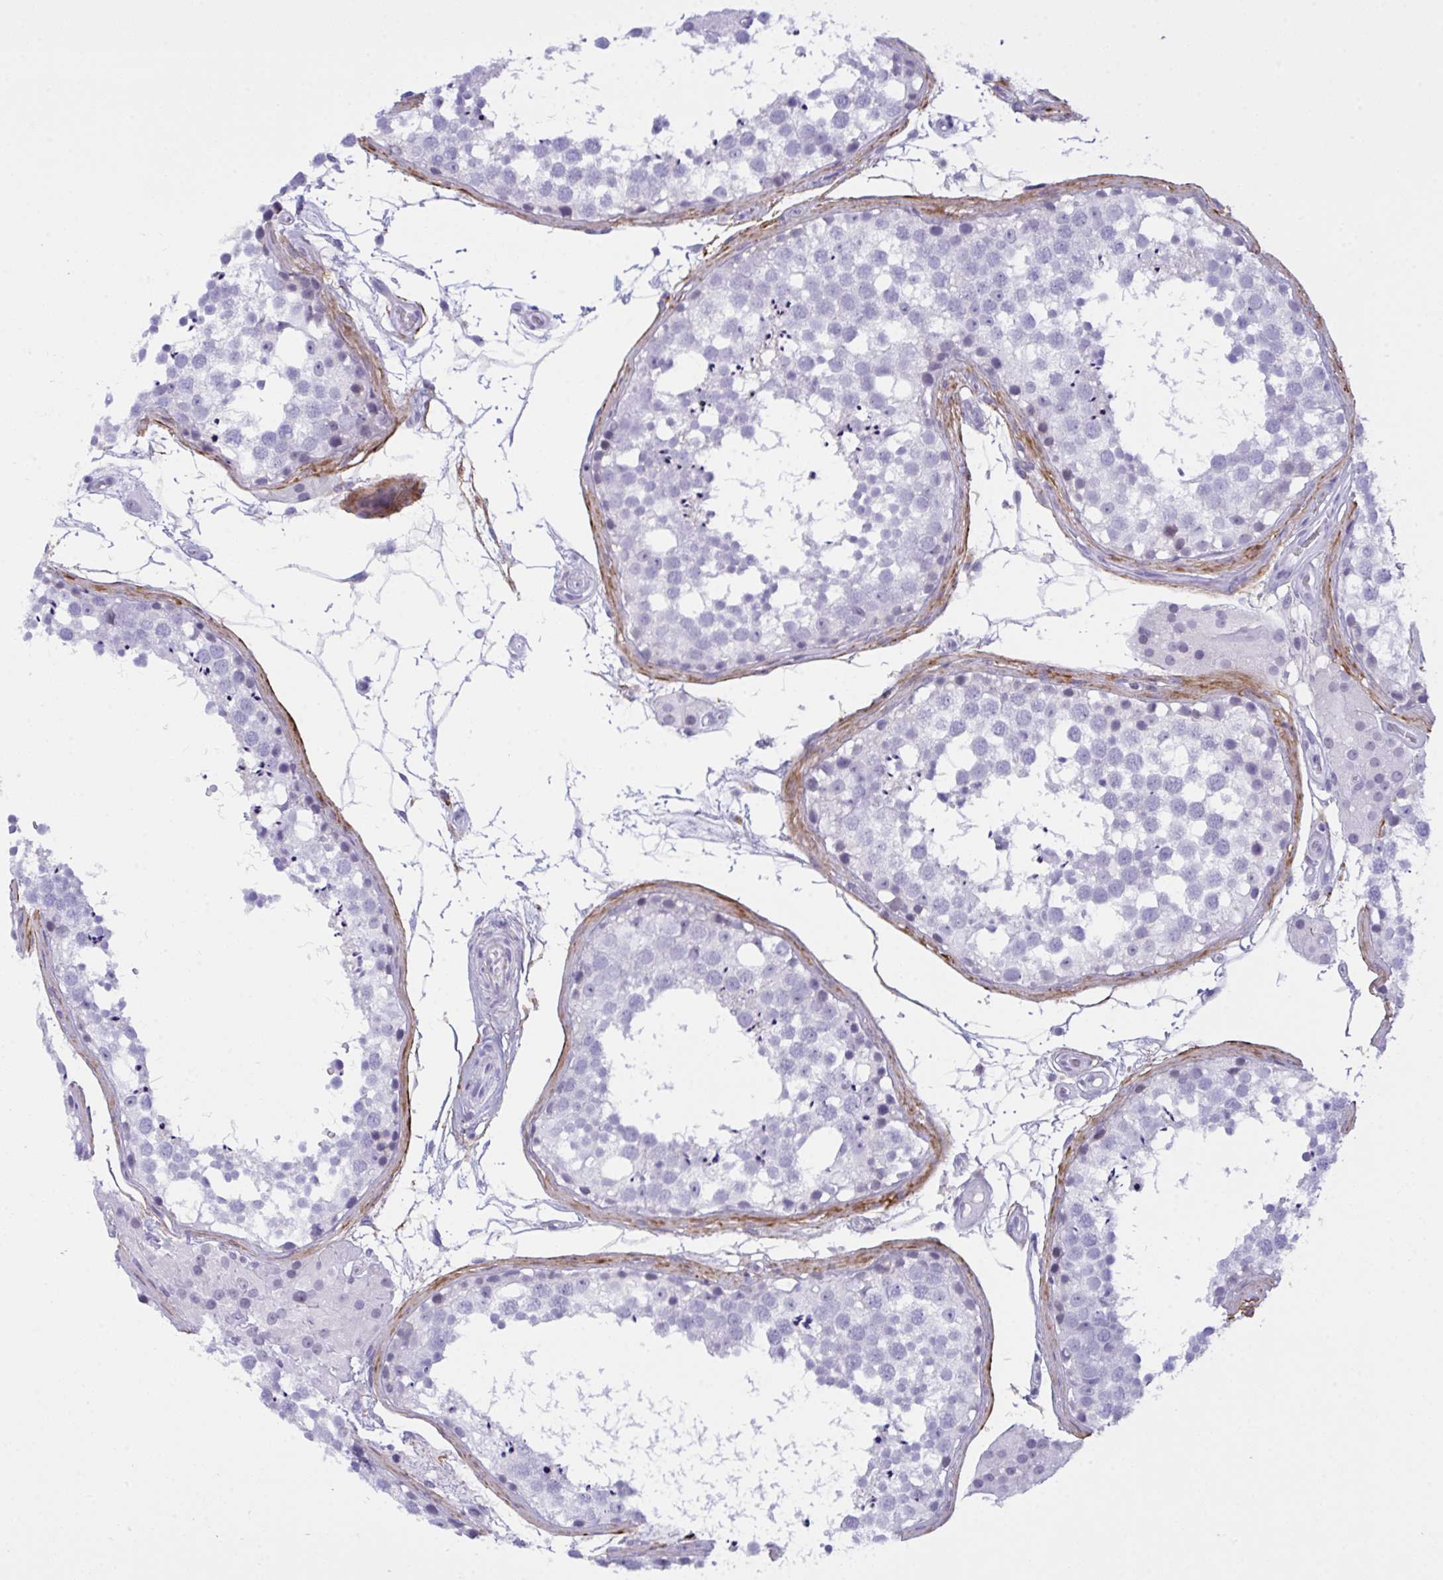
{"staining": {"intensity": "negative", "quantity": "none", "location": "none"}, "tissue": "testis", "cell_type": "Cells in seminiferous ducts", "image_type": "normal", "snomed": [{"axis": "morphology", "description": "Normal tissue, NOS"}, {"axis": "morphology", "description": "Seminoma, NOS"}, {"axis": "topography", "description": "Testis"}], "caption": "Benign testis was stained to show a protein in brown. There is no significant staining in cells in seminiferous ducts. (DAB IHC visualized using brightfield microscopy, high magnification).", "gene": "ELN", "patient": {"sex": "male", "age": 65}}